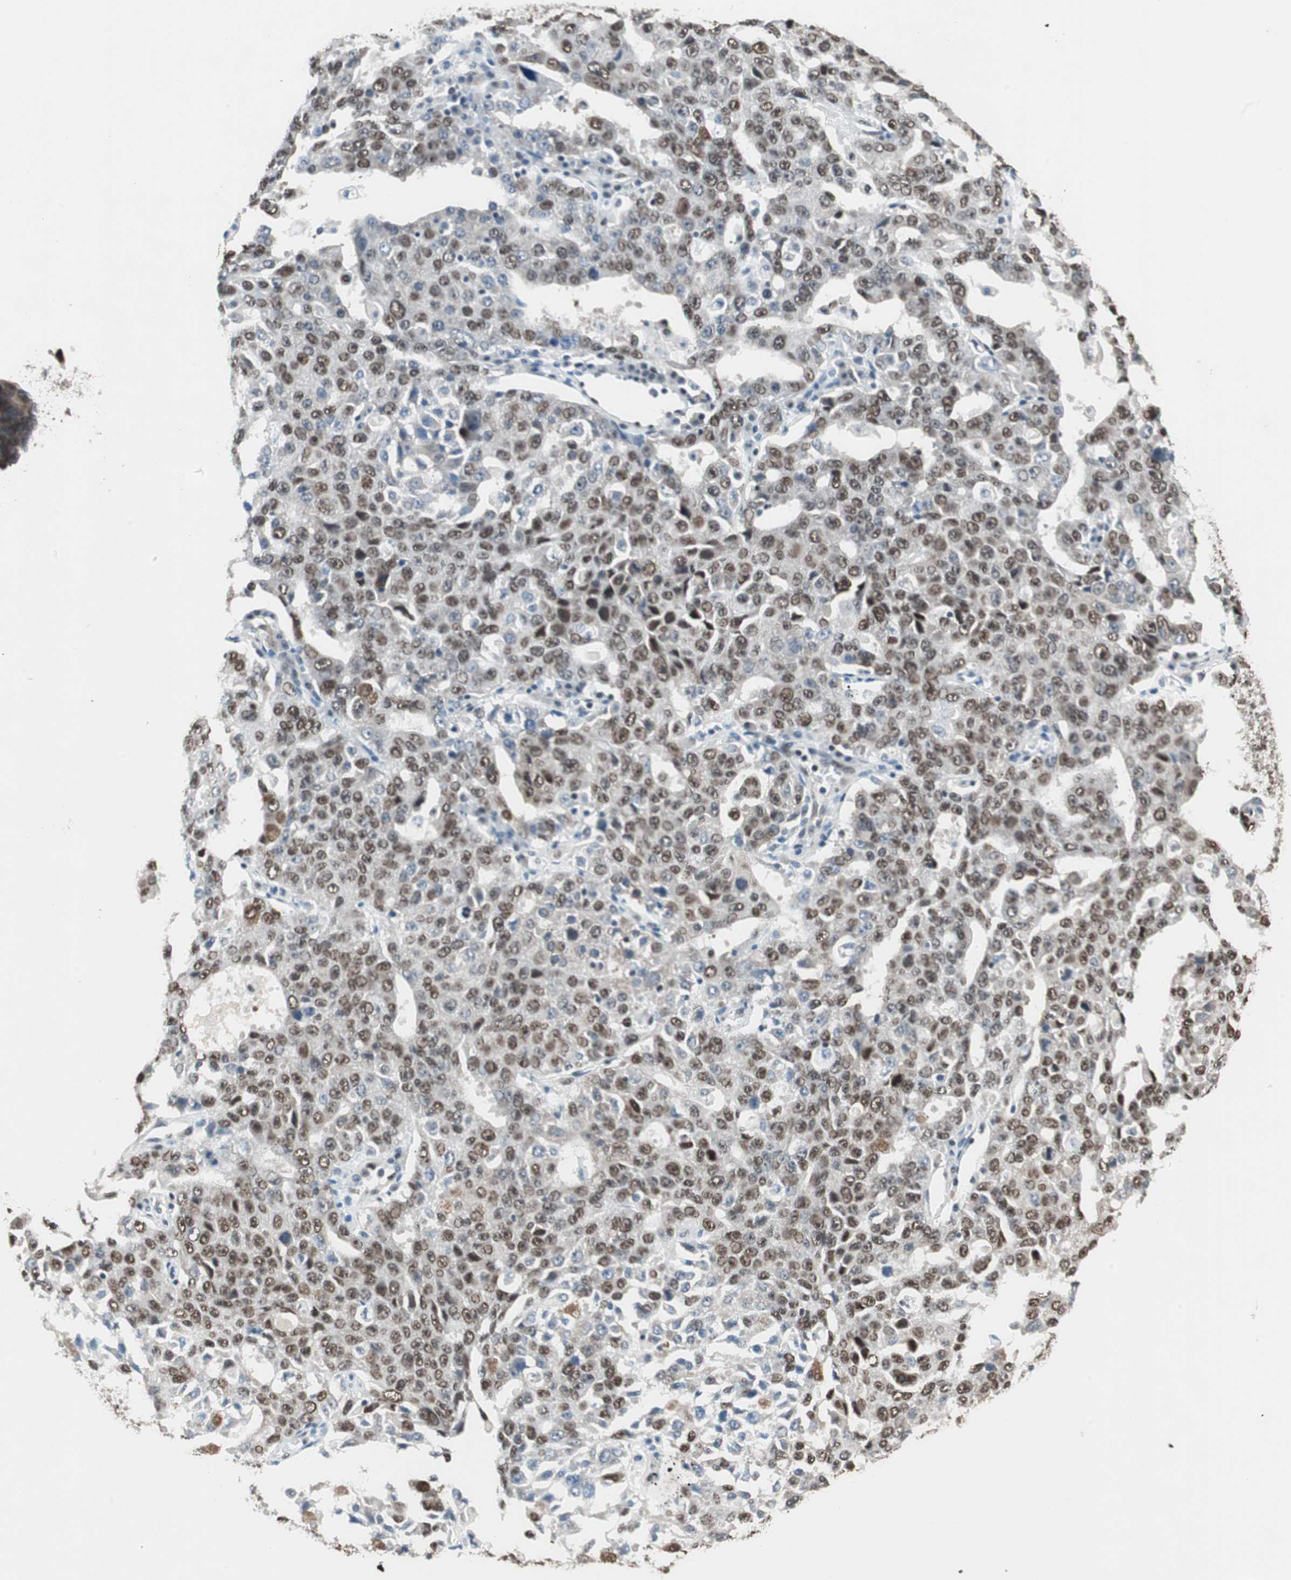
{"staining": {"intensity": "moderate", "quantity": ">75%", "location": "cytoplasmic/membranous,nuclear"}, "tissue": "ovarian cancer", "cell_type": "Tumor cells", "image_type": "cancer", "snomed": [{"axis": "morphology", "description": "Carcinoma, endometroid"}, {"axis": "topography", "description": "Ovary"}], "caption": "DAB (3,3'-diaminobenzidine) immunohistochemical staining of ovarian endometroid carcinoma exhibits moderate cytoplasmic/membranous and nuclear protein staining in approximately >75% of tumor cells. The staining is performed using DAB brown chromogen to label protein expression. The nuclei are counter-stained blue using hematoxylin.", "gene": "ZBTB17", "patient": {"sex": "female", "age": 62}}